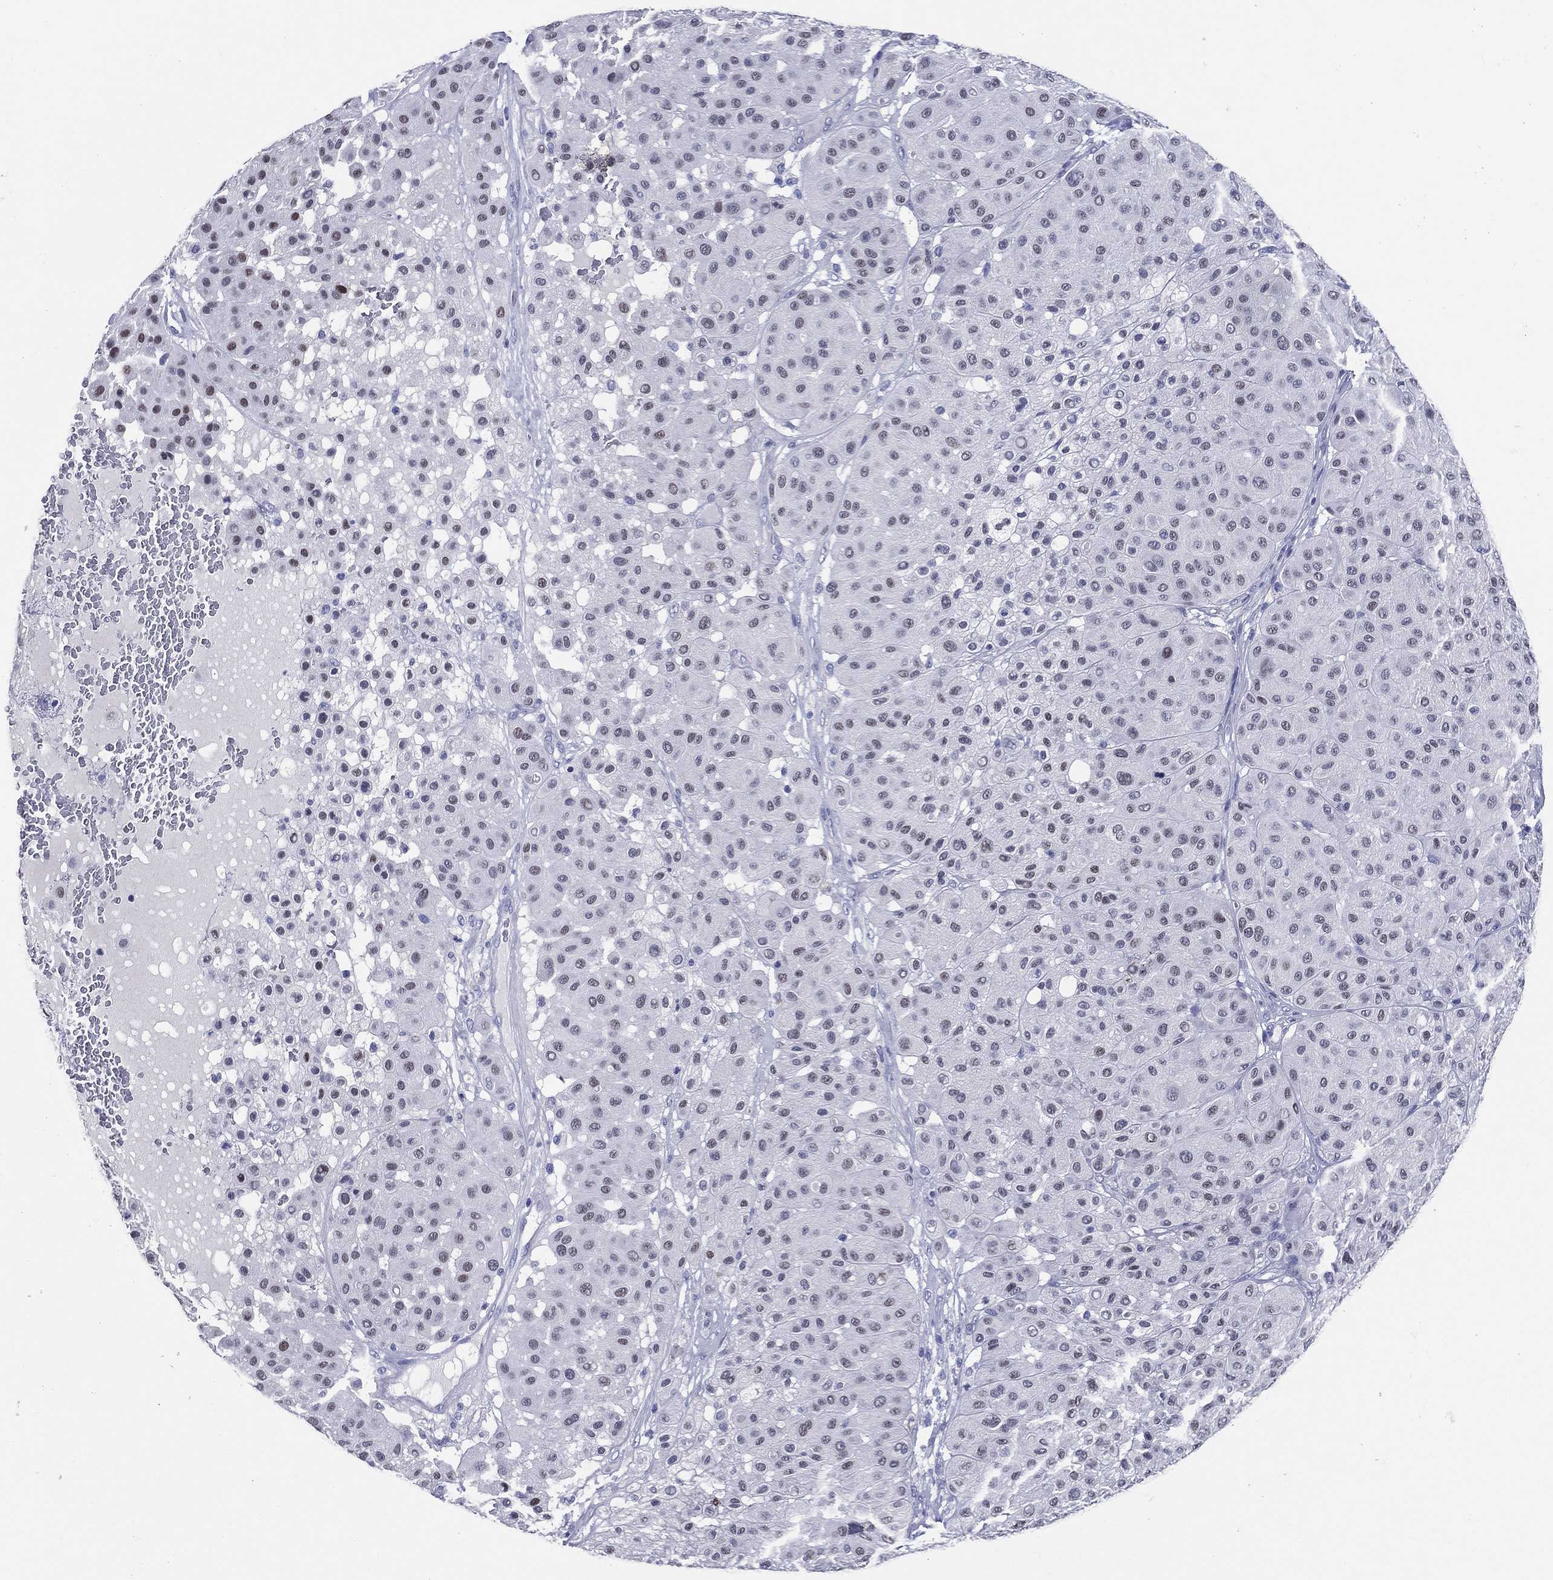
{"staining": {"intensity": "negative", "quantity": "none", "location": "none"}, "tissue": "melanoma", "cell_type": "Tumor cells", "image_type": "cancer", "snomed": [{"axis": "morphology", "description": "Malignant melanoma, Metastatic site"}, {"axis": "topography", "description": "Smooth muscle"}], "caption": "Immunohistochemistry (IHC) photomicrograph of neoplastic tissue: human malignant melanoma (metastatic site) stained with DAB (3,3'-diaminobenzidine) shows no significant protein positivity in tumor cells.", "gene": "TFAP2A", "patient": {"sex": "male", "age": 41}}